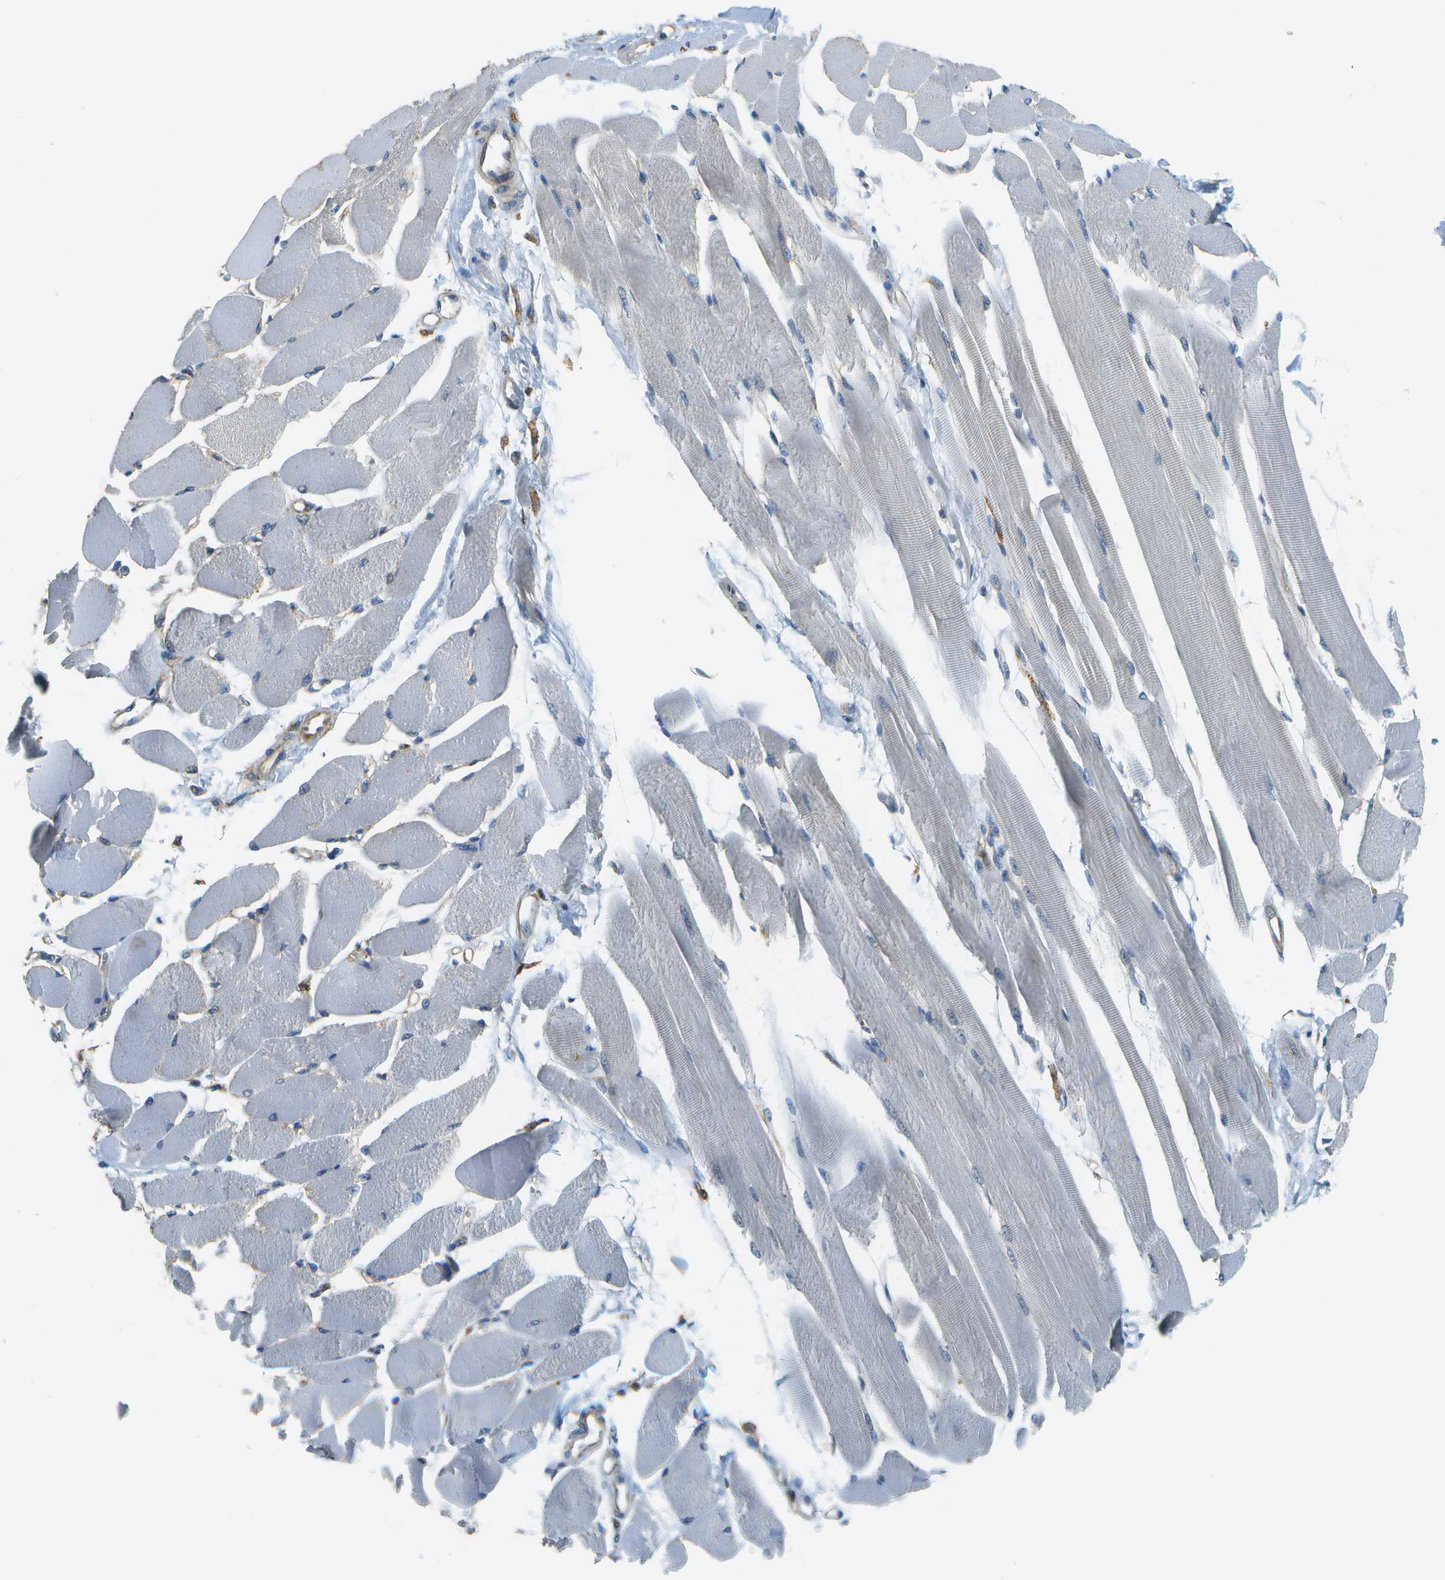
{"staining": {"intensity": "negative", "quantity": "none", "location": "none"}, "tissue": "skeletal muscle", "cell_type": "Myocytes", "image_type": "normal", "snomed": [{"axis": "morphology", "description": "Normal tissue, NOS"}, {"axis": "topography", "description": "Skeletal muscle"}, {"axis": "topography", "description": "Peripheral nerve tissue"}], "caption": "The immunohistochemistry histopathology image has no significant expression in myocytes of skeletal muscle. (Brightfield microscopy of DAB (3,3'-diaminobenzidine) immunohistochemistry (IHC) at high magnification).", "gene": "CLTC", "patient": {"sex": "female", "age": 84}}